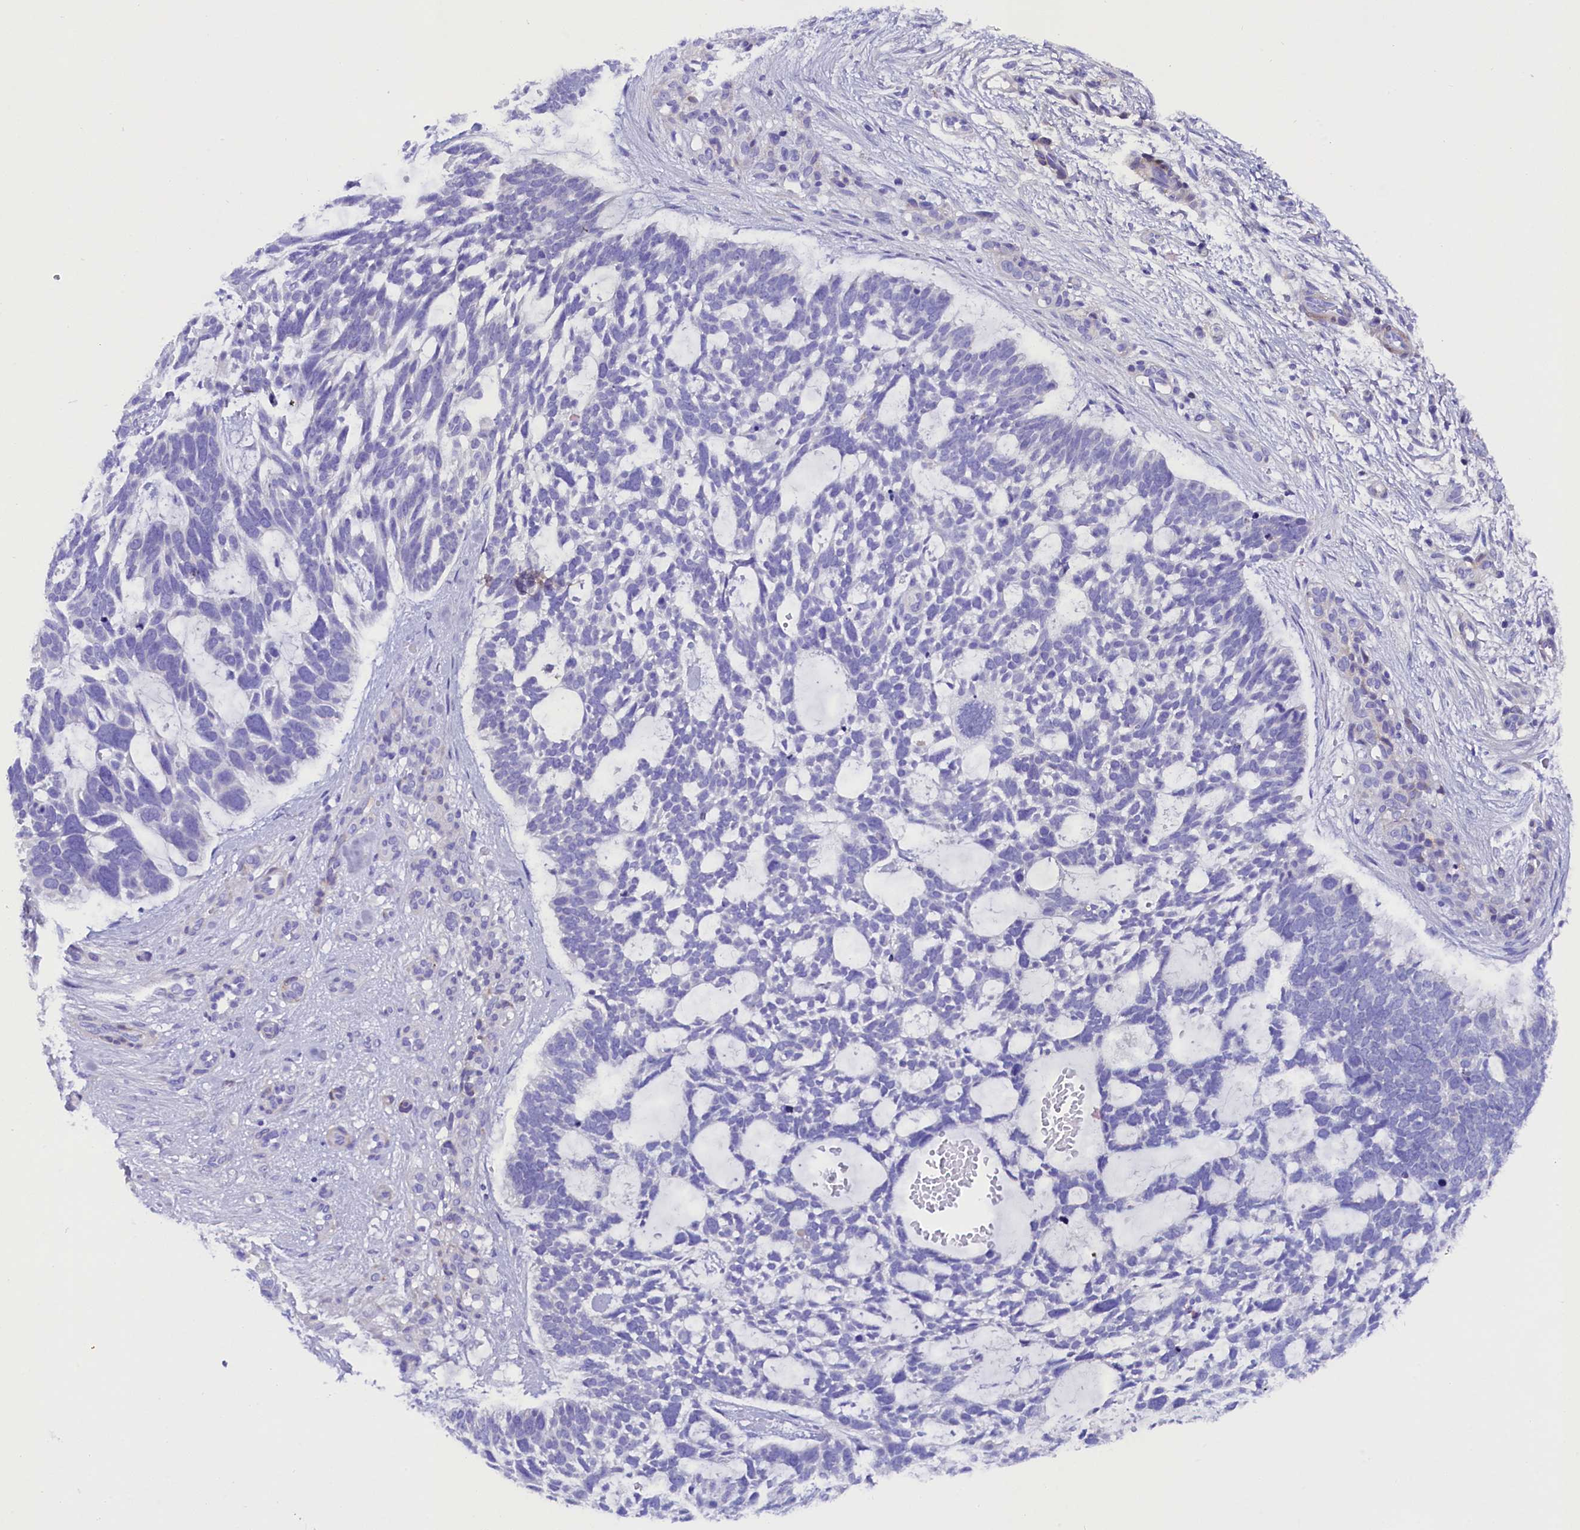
{"staining": {"intensity": "negative", "quantity": "none", "location": "none"}, "tissue": "skin cancer", "cell_type": "Tumor cells", "image_type": "cancer", "snomed": [{"axis": "morphology", "description": "Basal cell carcinoma"}, {"axis": "topography", "description": "Skin"}], "caption": "The histopathology image shows no significant expression in tumor cells of basal cell carcinoma (skin).", "gene": "SOD3", "patient": {"sex": "male", "age": 88}}